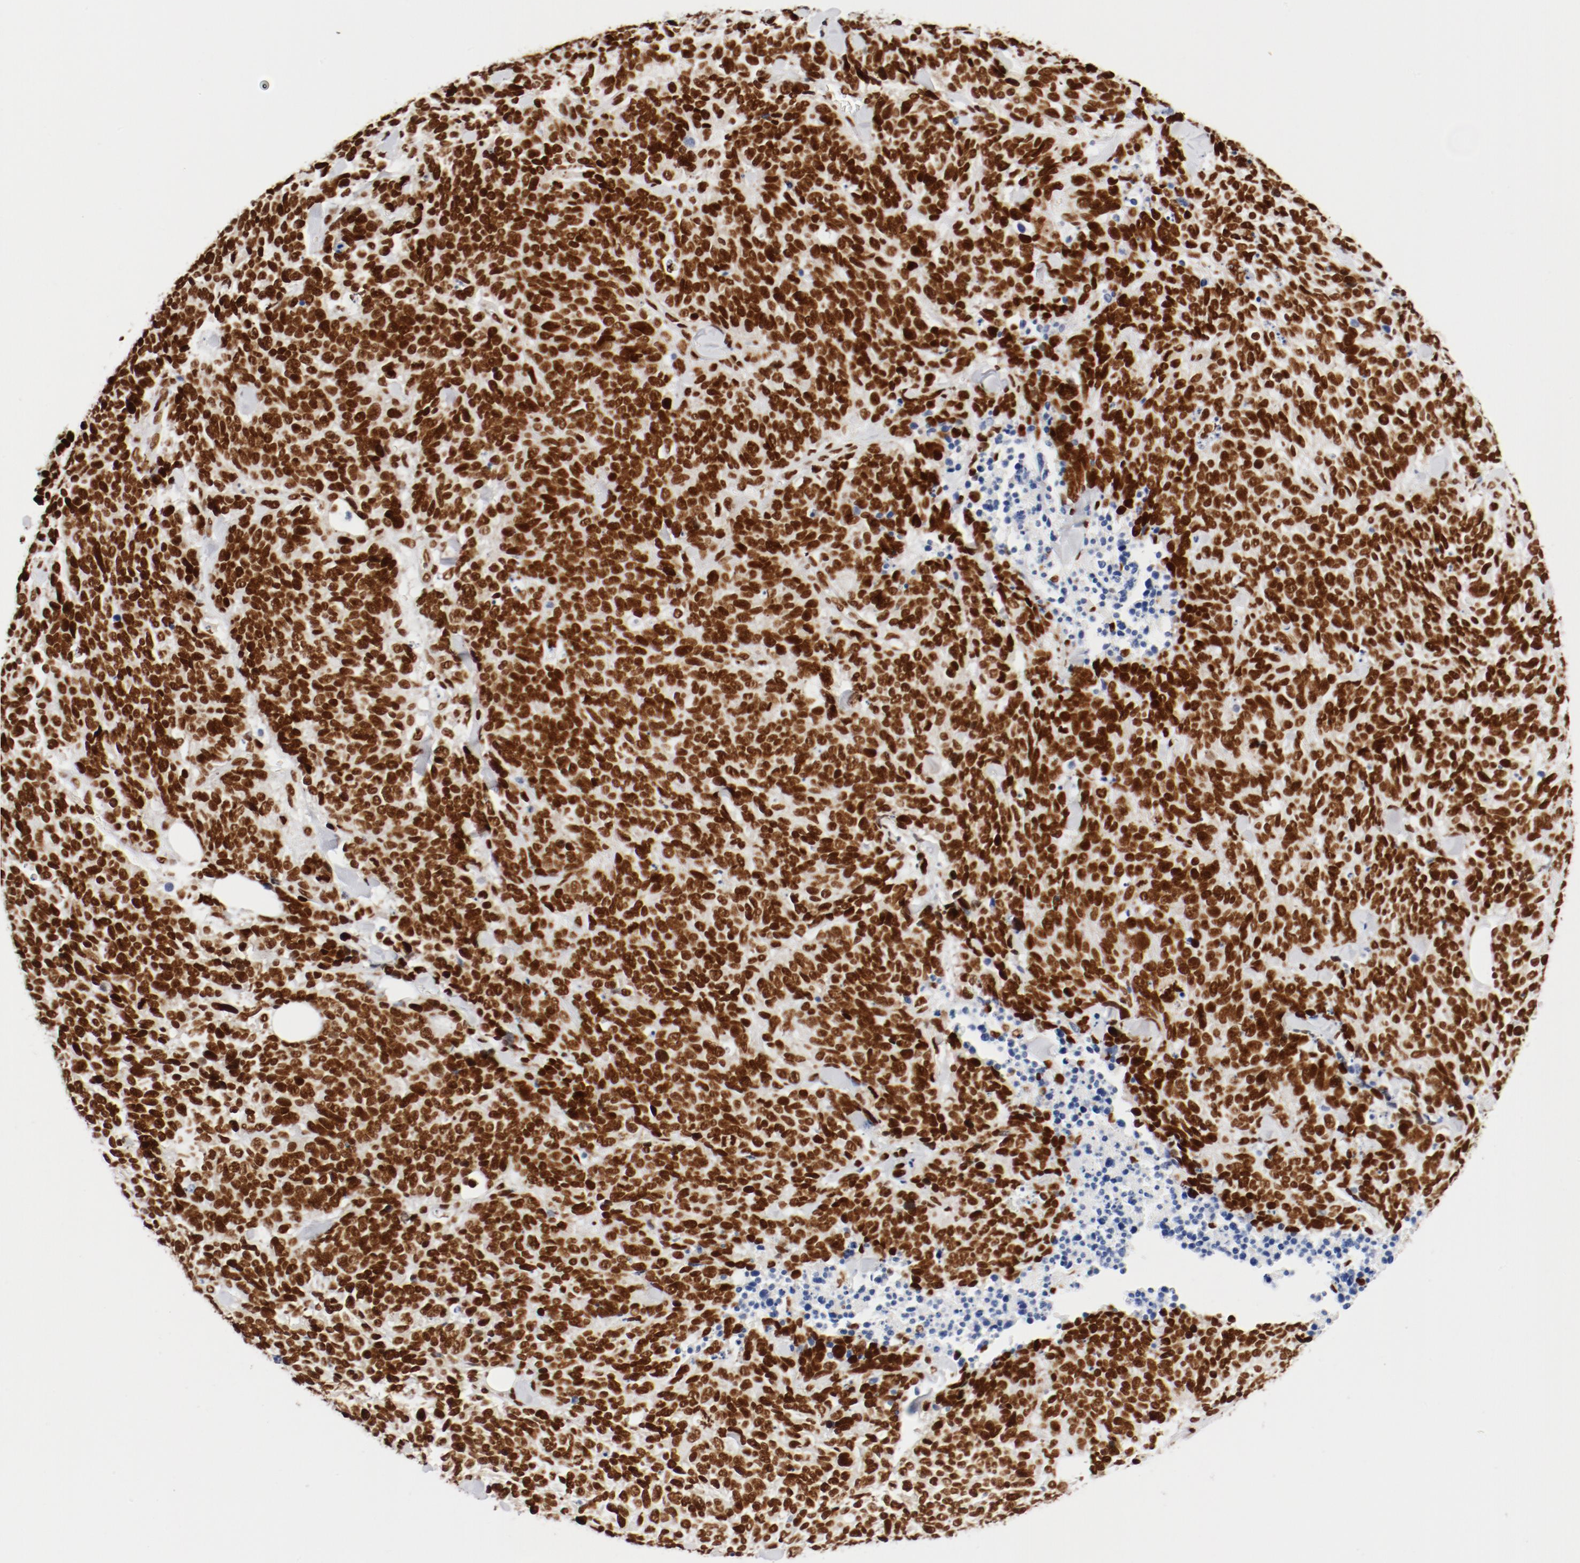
{"staining": {"intensity": "strong", "quantity": ">75%", "location": "nuclear"}, "tissue": "lung cancer", "cell_type": "Tumor cells", "image_type": "cancer", "snomed": [{"axis": "morphology", "description": "Neoplasm, malignant, NOS"}, {"axis": "topography", "description": "Lung"}], "caption": "An image of human lung malignant neoplasm stained for a protein reveals strong nuclear brown staining in tumor cells. Nuclei are stained in blue.", "gene": "CTBP1", "patient": {"sex": "female", "age": 58}}